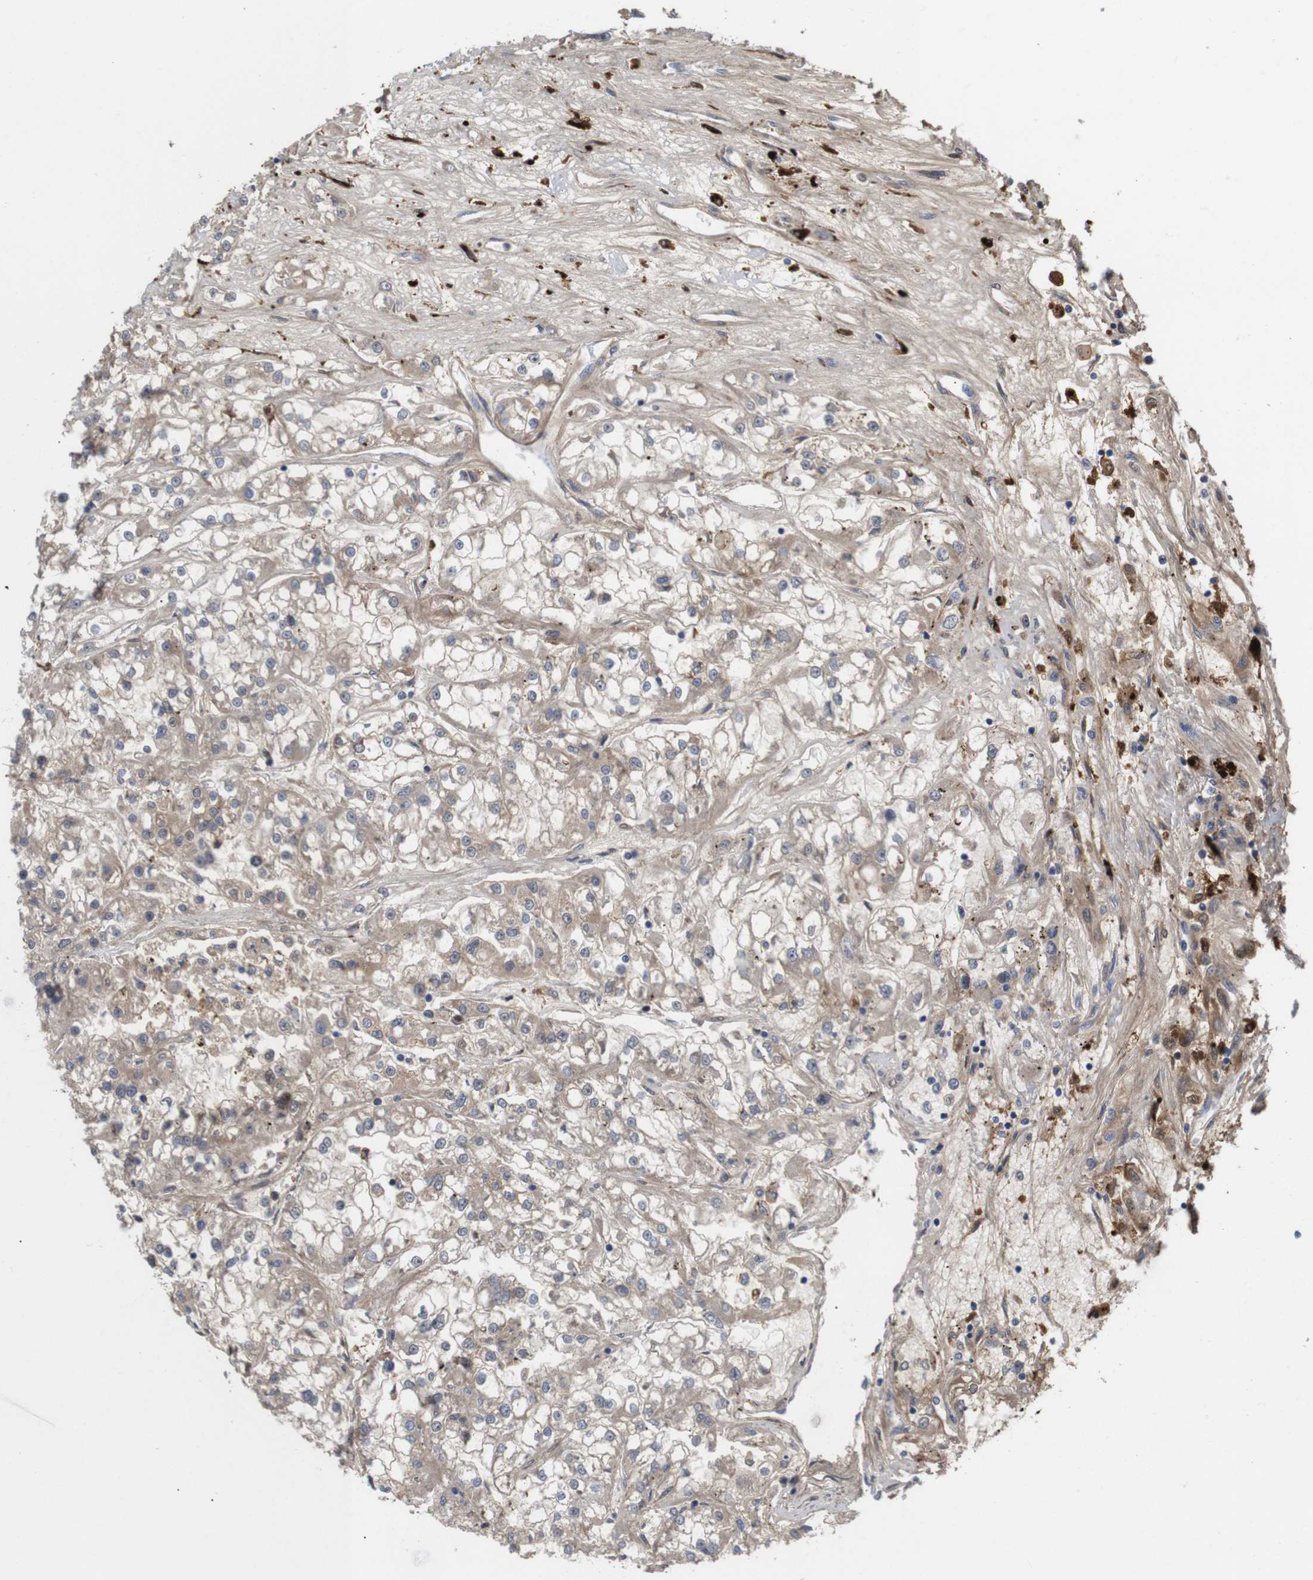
{"staining": {"intensity": "weak", "quantity": ">75%", "location": "cytoplasmic/membranous"}, "tissue": "renal cancer", "cell_type": "Tumor cells", "image_type": "cancer", "snomed": [{"axis": "morphology", "description": "Adenocarcinoma, NOS"}, {"axis": "topography", "description": "Kidney"}], "caption": "This is an image of immunohistochemistry staining of renal cancer (adenocarcinoma), which shows weak positivity in the cytoplasmic/membranous of tumor cells.", "gene": "SPRY3", "patient": {"sex": "female", "age": 52}}